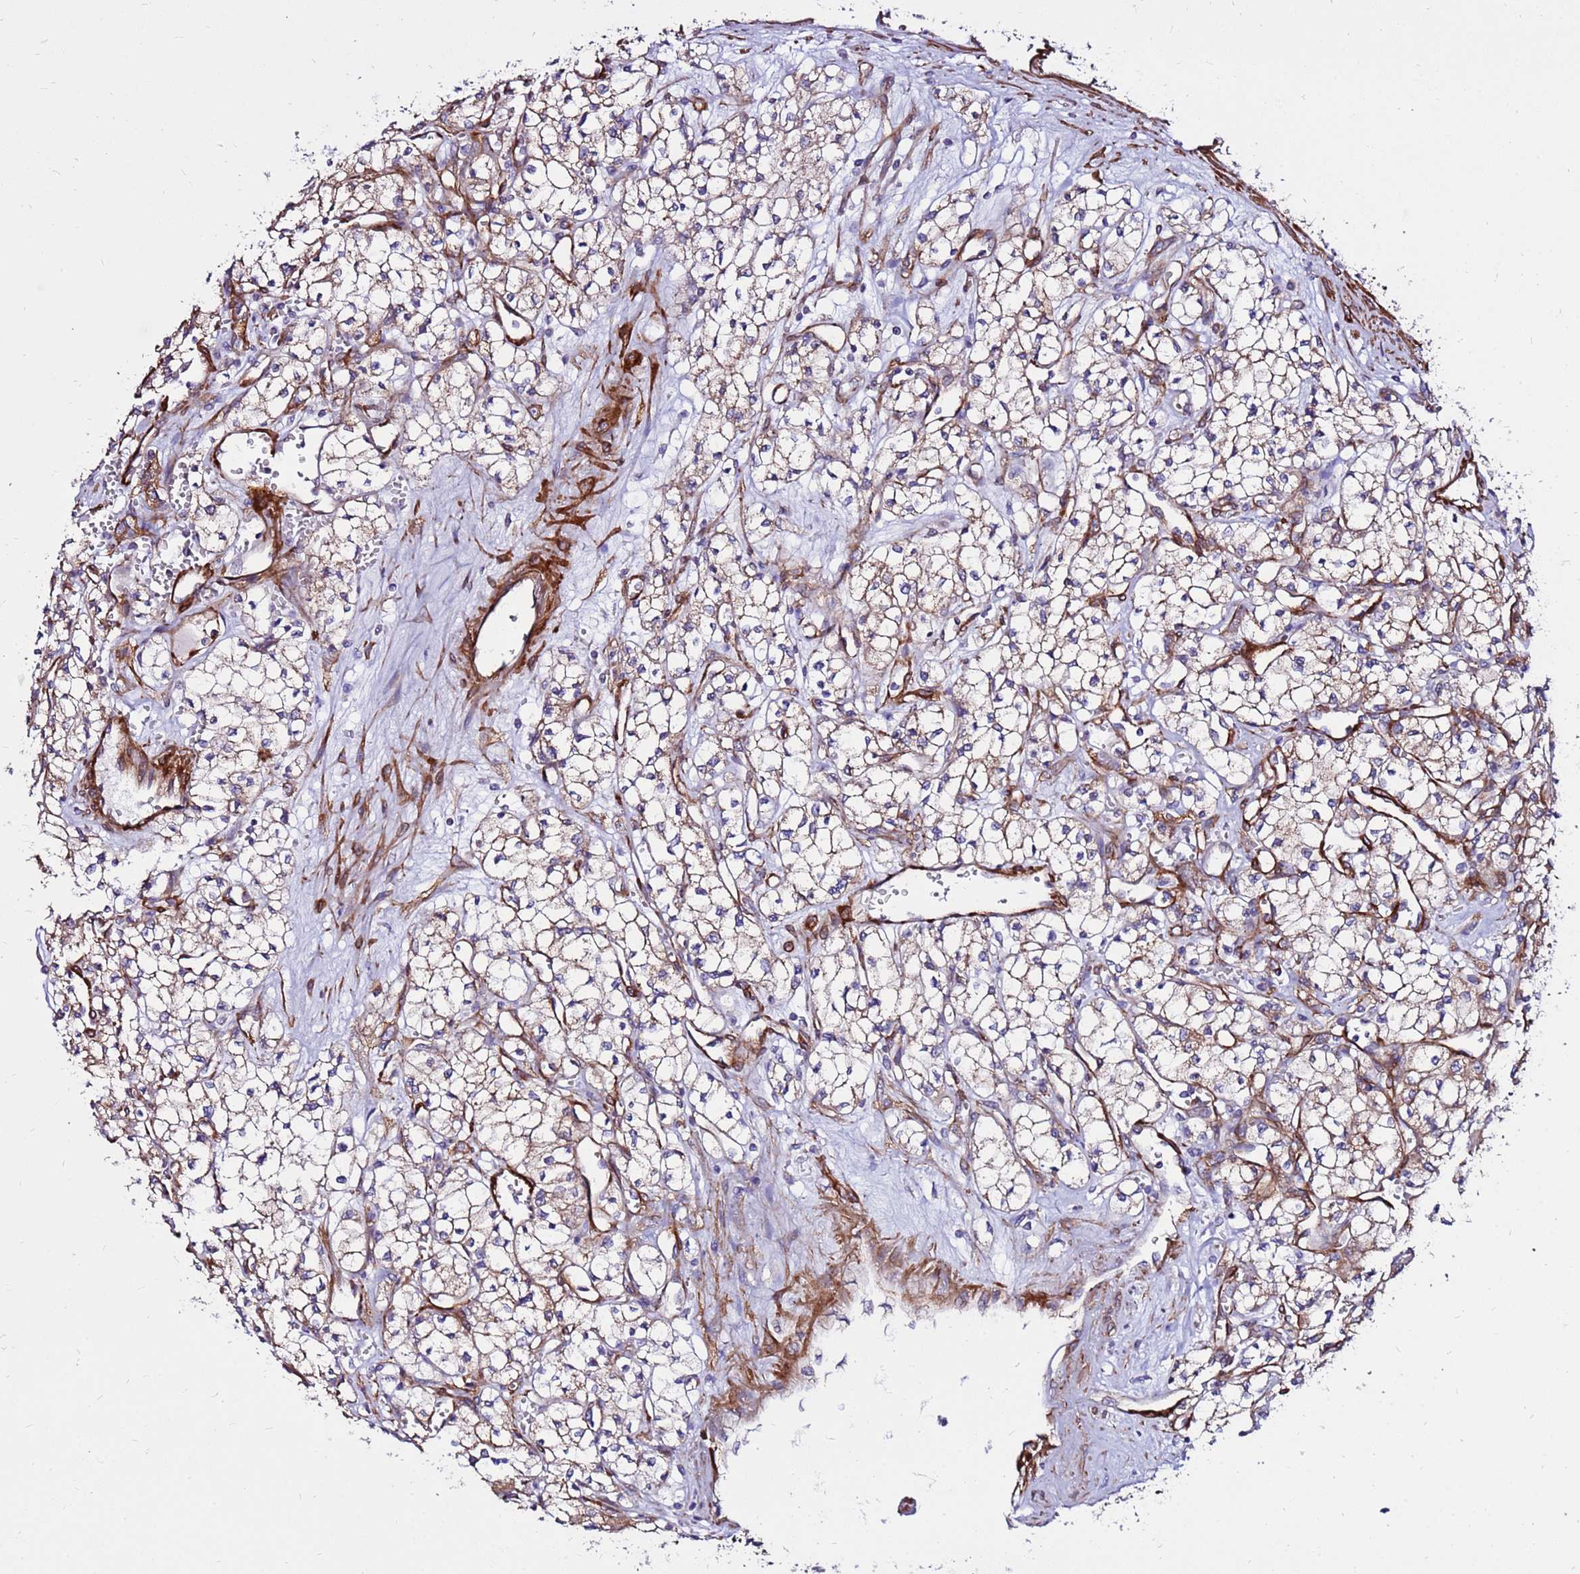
{"staining": {"intensity": "moderate", "quantity": ">75%", "location": "cytoplasmic/membranous"}, "tissue": "renal cancer", "cell_type": "Tumor cells", "image_type": "cancer", "snomed": [{"axis": "morphology", "description": "Adenocarcinoma, NOS"}, {"axis": "topography", "description": "Kidney"}], "caption": "Approximately >75% of tumor cells in human adenocarcinoma (renal) display moderate cytoplasmic/membranous protein staining as visualized by brown immunohistochemical staining.", "gene": "EI24", "patient": {"sex": "male", "age": 59}}